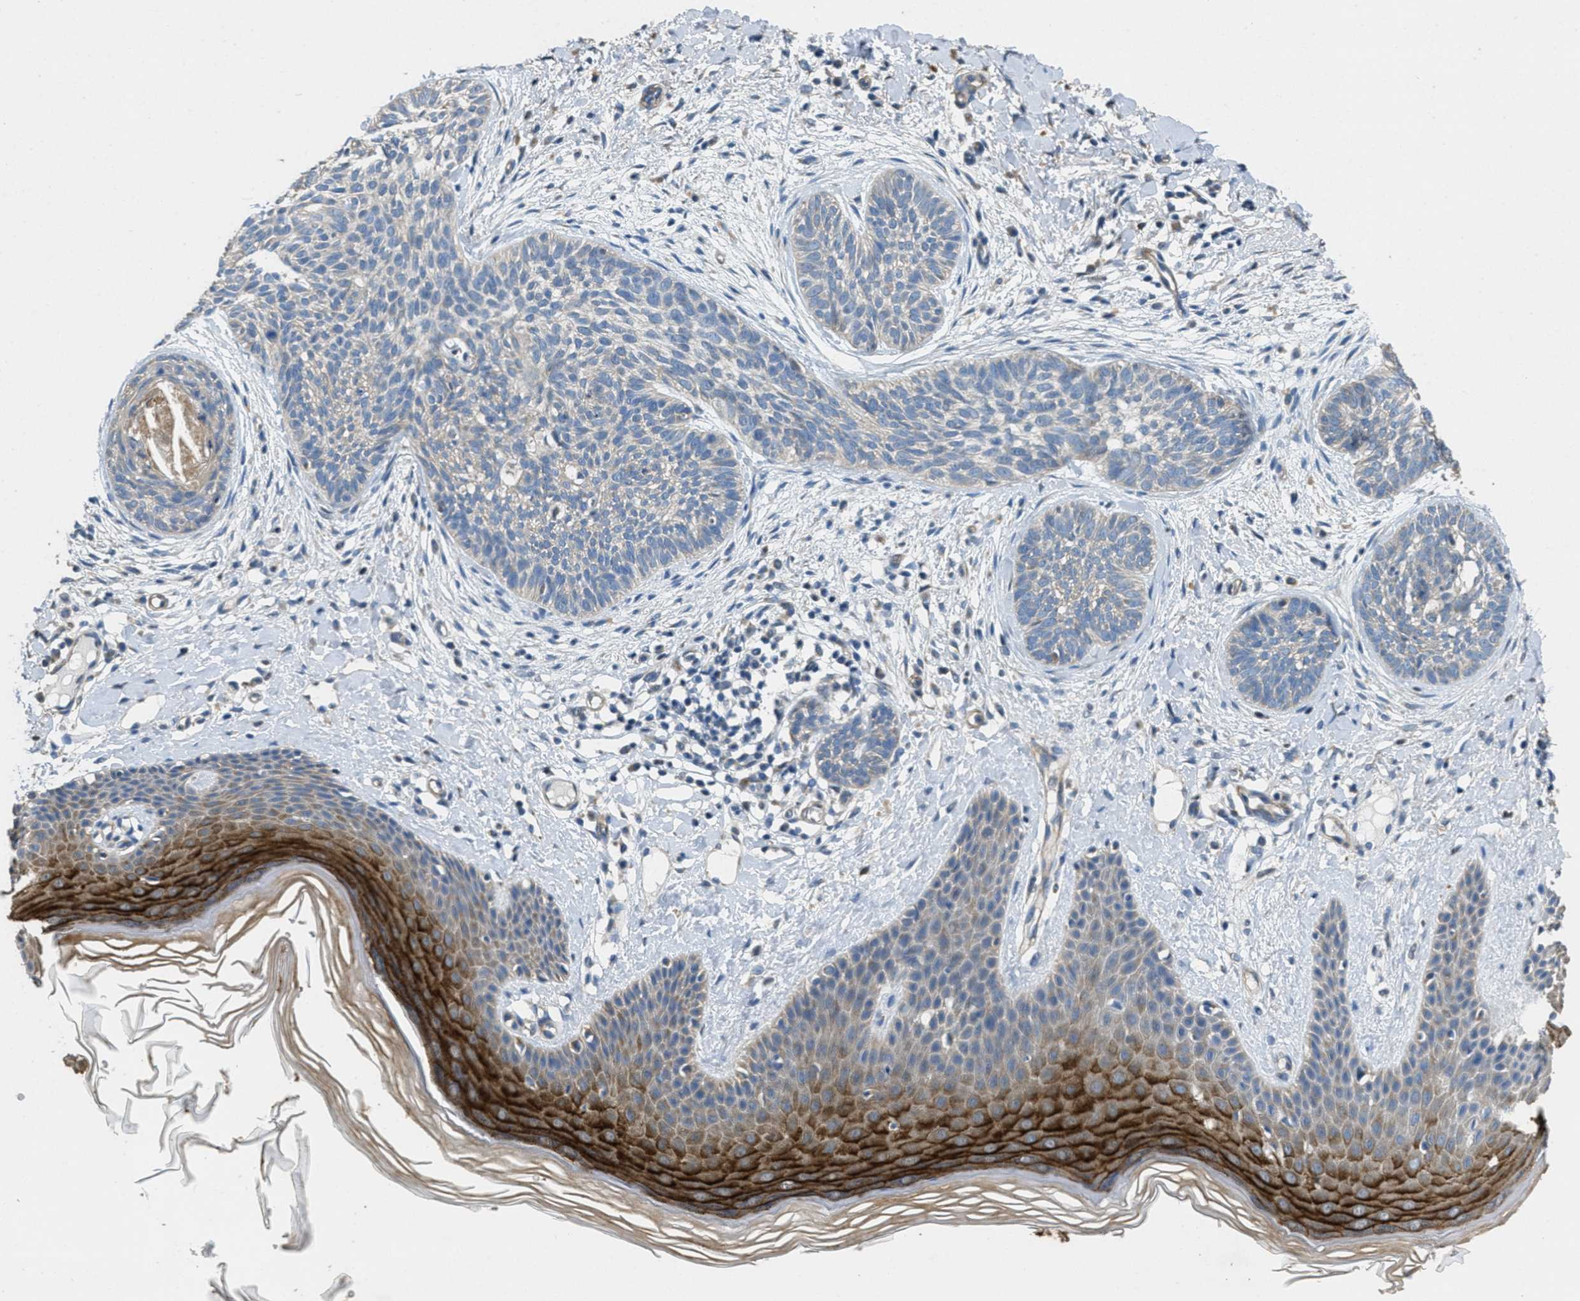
{"staining": {"intensity": "weak", "quantity": "<25%", "location": "cytoplasmic/membranous"}, "tissue": "skin cancer", "cell_type": "Tumor cells", "image_type": "cancer", "snomed": [{"axis": "morphology", "description": "Basal cell carcinoma"}, {"axis": "topography", "description": "Skin"}], "caption": "The immunohistochemistry (IHC) image has no significant expression in tumor cells of skin basal cell carcinoma tissue.", "gene": "TOMM70", "patient": {"sex": "female", "age": 59}}